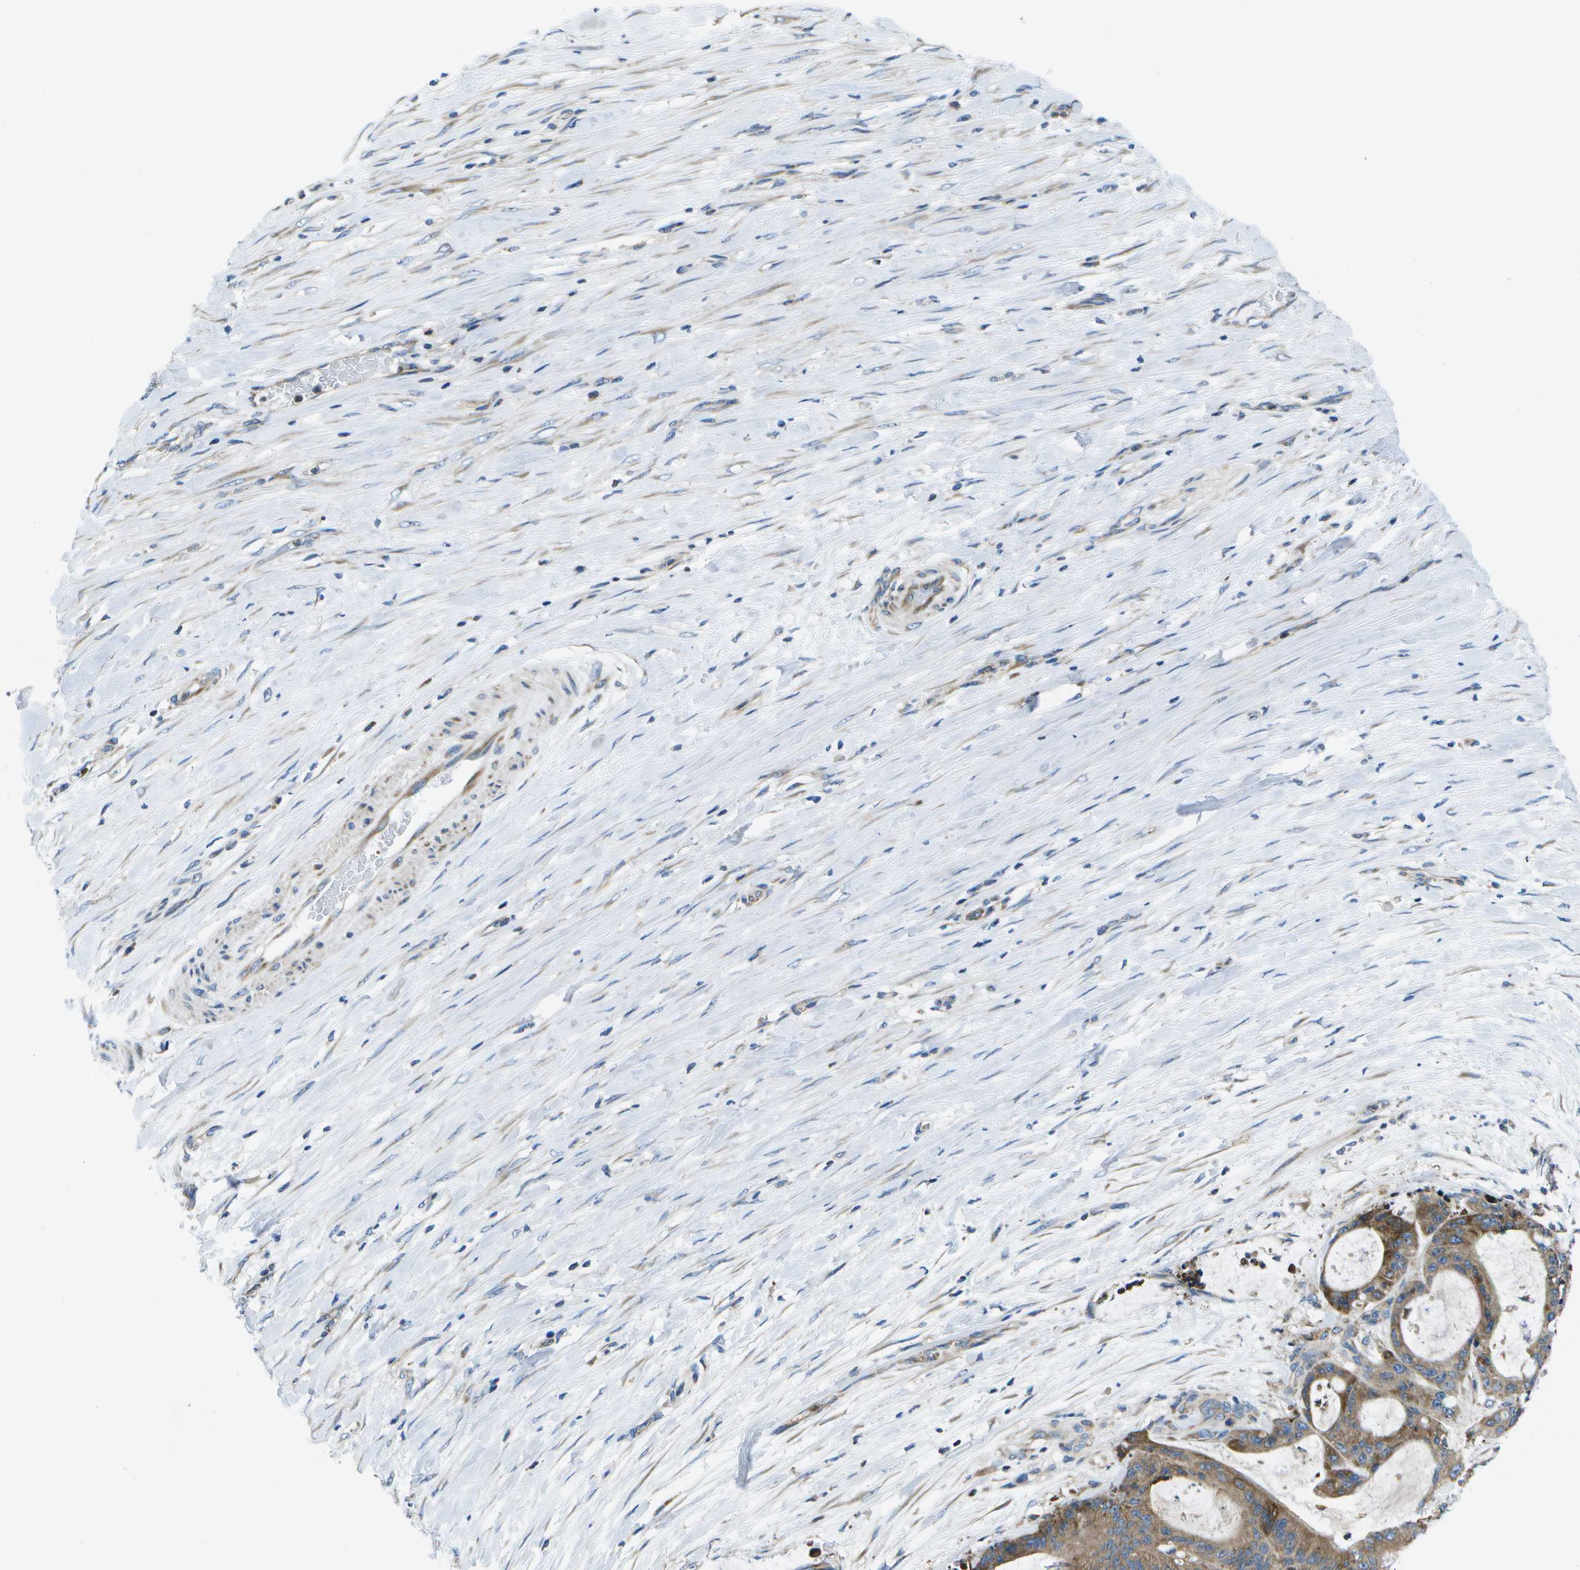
{"staining": {"intensity": "strong", "quantity": ">75%", "location": "cytoplasmic/membranous"}, "tissue": "liver cancer", "cell_type": "Tumor cells", "image_type": "cancer", "snomed": [{"axis": "morphology", "description": "Cholangiocarcinoma"}, {"axis": "topography", "description": "Liver"}], "caption": "DAB (3,3'-diaminobenzidine) immunohistochemical staining of liver cancer (cholangiocarcinoma) reveals strong cytoplasmic/membranous protein positivity in about >75% of tumor cells.", "gene": "GDF5", "patient": {"sex": "female", "age": 73}}